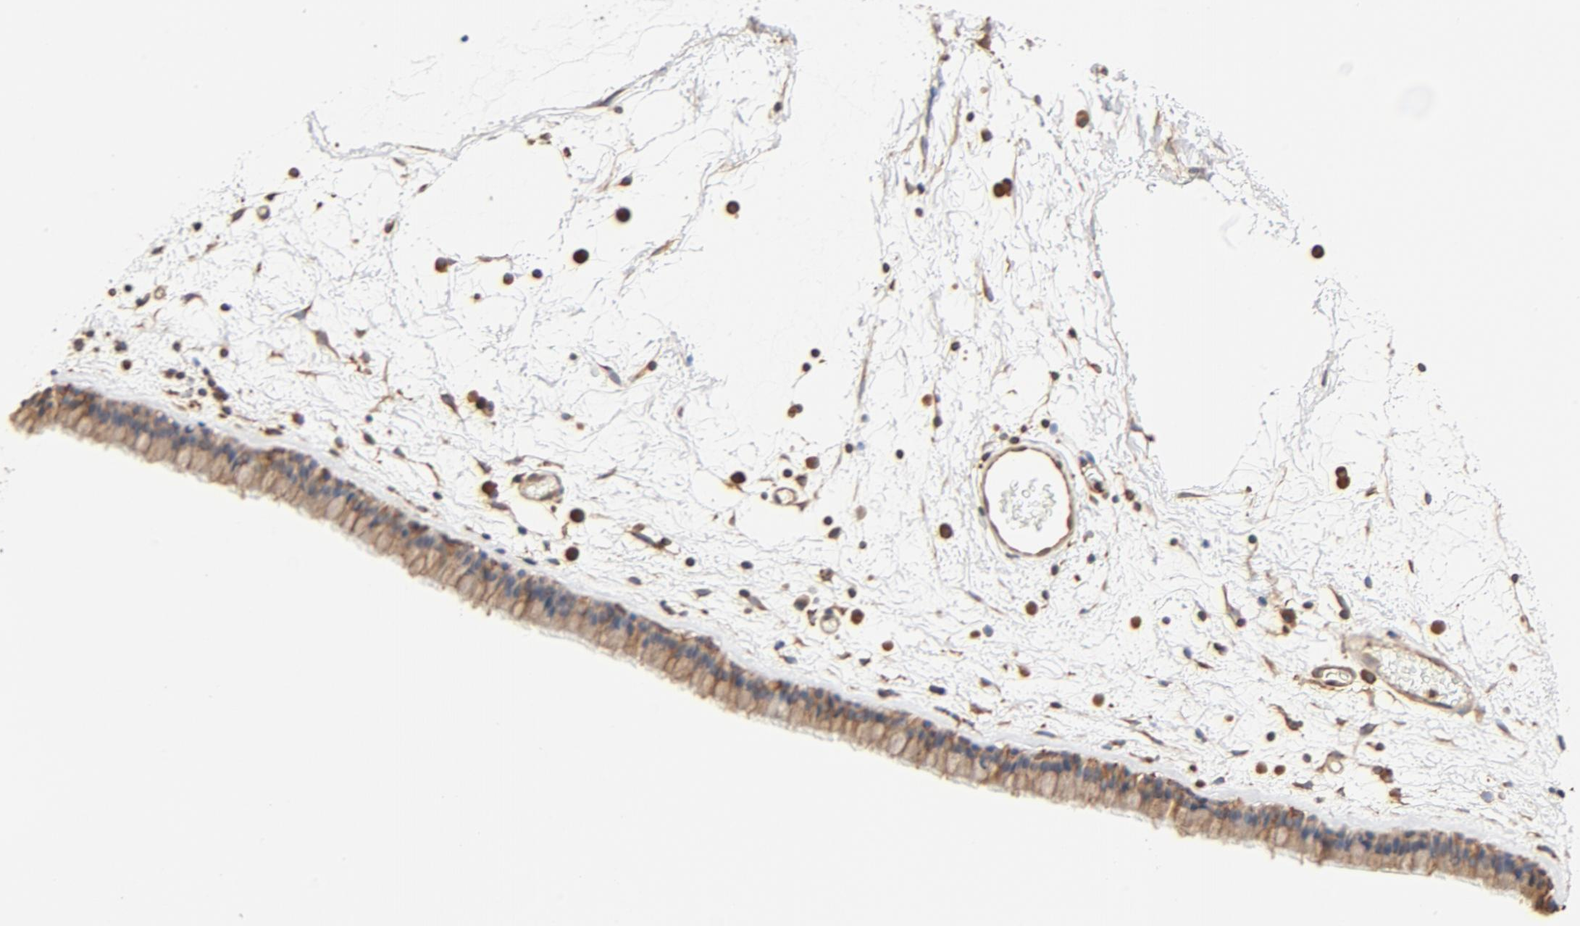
{"staining": {"intensity": "moderate", "quantity": ">75%", "location": "cytoplasmic/membranous"}, "tissue": "nasopharynx", "cell_type": "Respiratory epithelial cells", "image_type": "normal", "snomed": [{"axis": "morphology", "description": "Normal tissue, NOS"}, {"axis": "morphology", "description": "Inflammation, NOS"}, {"axis": "topography", "description": "Nasopharynx"}], "caption": "Immunohistochemistry (IHC) photomicrograph of benign nasopharynx: human nasopharynx stained using immunohistochemistry exhibits medium levels of moderate protein expression localized specifically in the cytoplasmic/membranous of respiratory epithelial cells, appearing as a cytoplasmic/membranous brown color.", "gene": "BCAP31", "patient": {"sex": "male", "age": 48}}